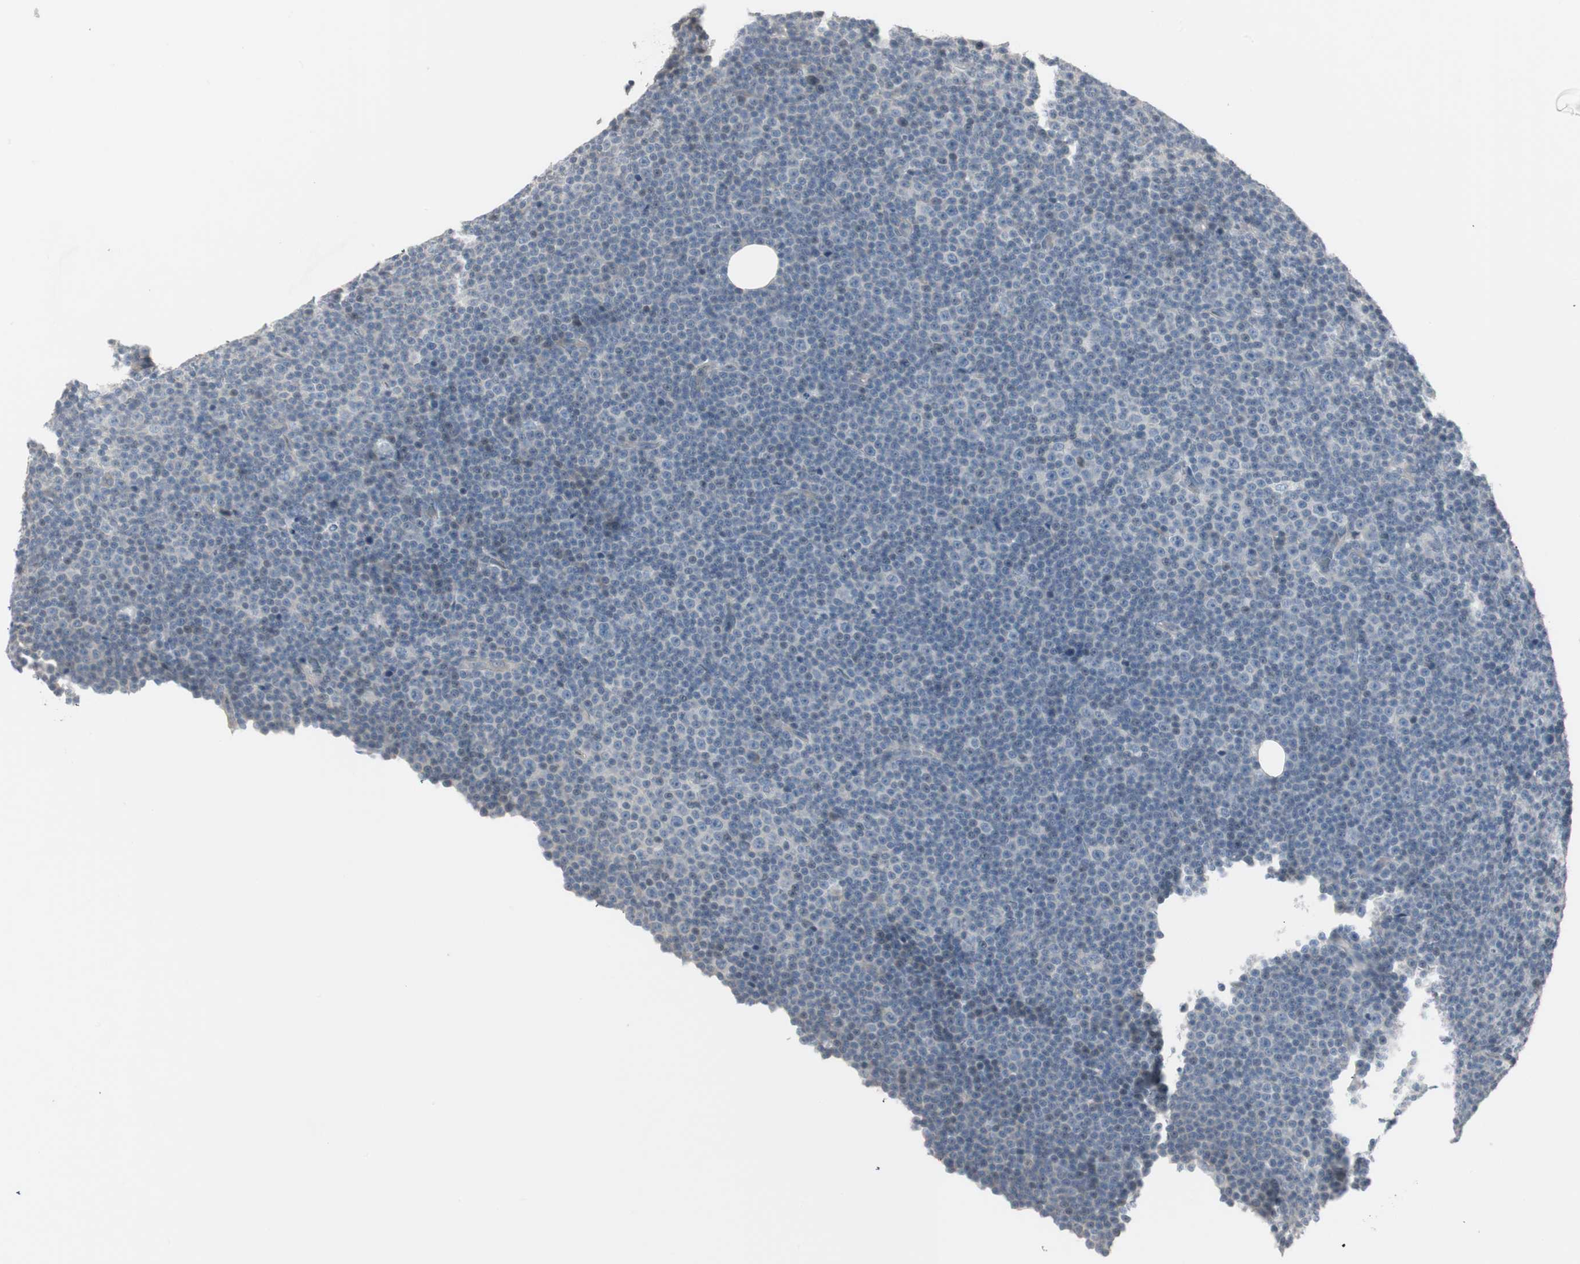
{"staining": {"intensity": "negative", "quantity": "none", "location": "none"}, "tissue": "lymphoma", "cell_type": "Tumor cells", "image_type": "cancer", "snomed": [{"axis": "morphology", "description": "Malignant lymphoma, non-Hodgkin's type, Low grade"}, {"axis": "topography", "description": "Lymph node"}], "caption": "Lymphoma was stained to show a protein in brown. There is no significant expression in tumor cells.", "gene": "DMPK", "patient": {"sex": "female", "age": 67}}